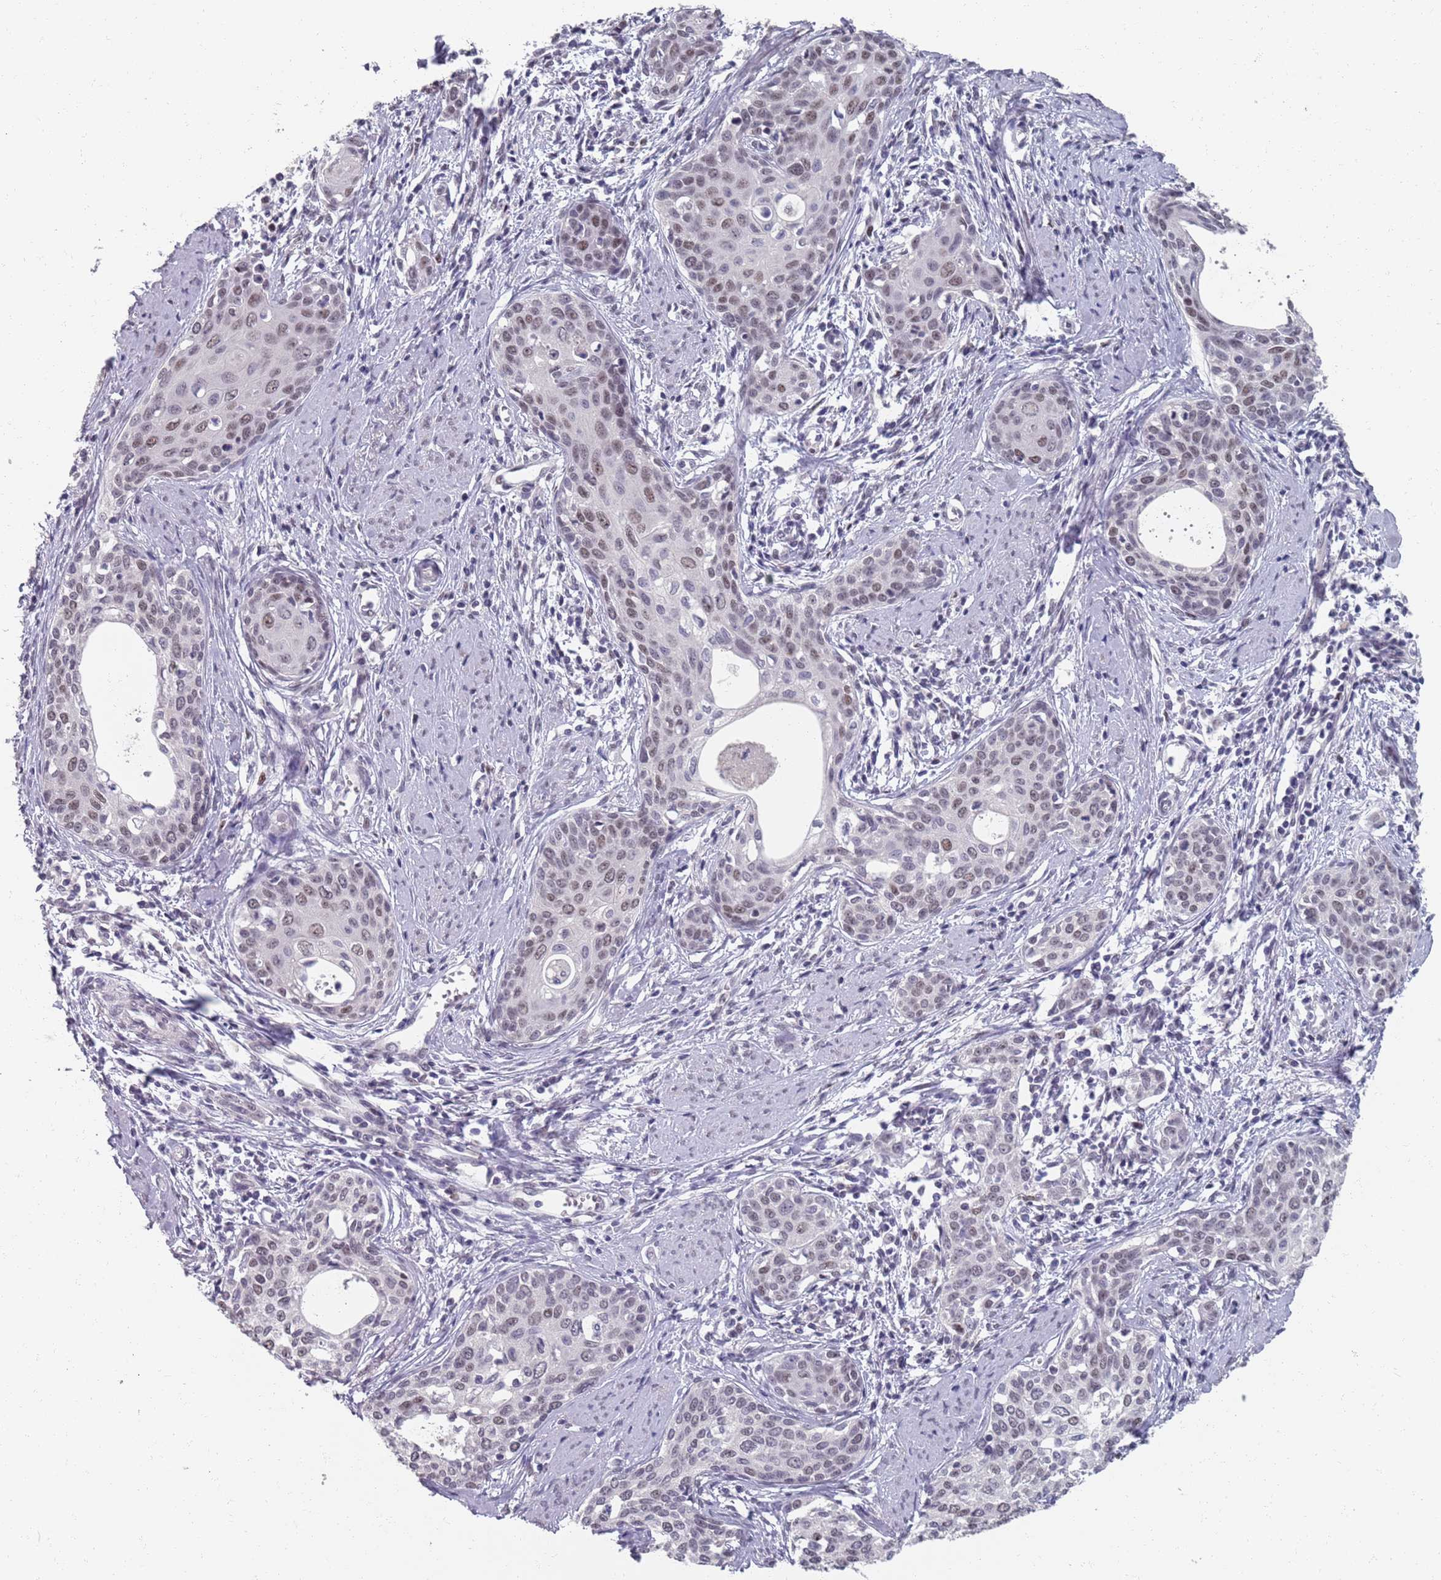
{"staining": {"intensity": "moderate", "quantity": "25%-75%", "location": "nuclear"}, "tissue": "cervical cancer", "cell_type": "Tumor cells", "image_type": "cancer", "snomed": [{"axis": "morphology", "description": "Squamous cell carcinoma, NOS"}, {"axis": "topography", "description": "Cervix"}], "caption": "Immunohistochemical staining of cervical cancer (squamous cell carcinoma) exhibits medium levels of moderate nuclear protein positivity in approximately 25%-75% of tumor cells.", "gene": "SAMD1", "patient": {"sex": "female", "age": 46}}